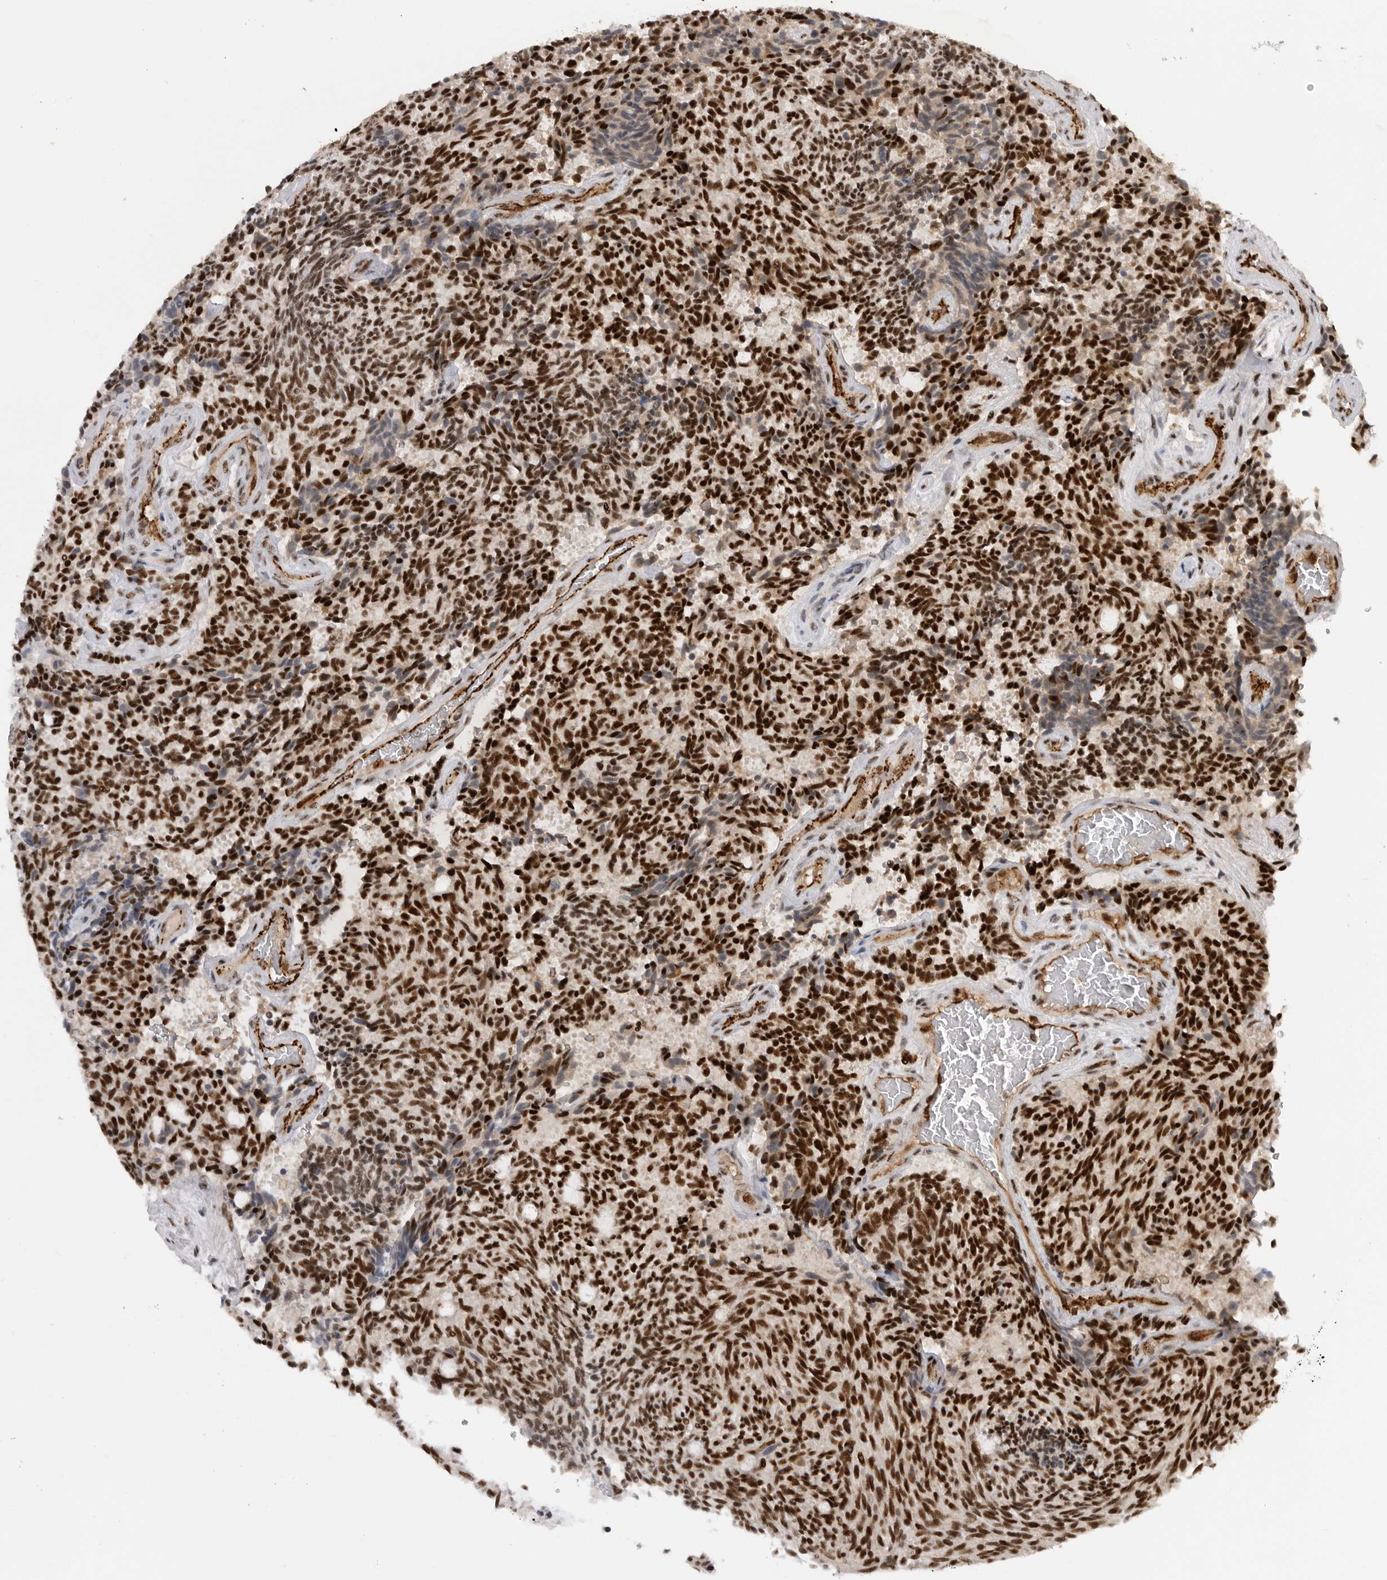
{"staining": {"intensity": "strong", "quantity": ">75%", "location": "nuclear"}, "tissue": "carcinoid", "cell_type": "Tumor cells", "image_type": "cancer", "snomed": [{"axis": "morphology", "description": "Carcinoid, malignant, NOS"}, {"axis": "topography", "description": "Pancreas"}], "caption": "This is a photomicrograph of IHC staining of malignant carcinoid, which shows strong positivity in the nuclear of tumor cells.", "gene": "PPP1R8", "patient": {"sex": "female", "age": 54}}